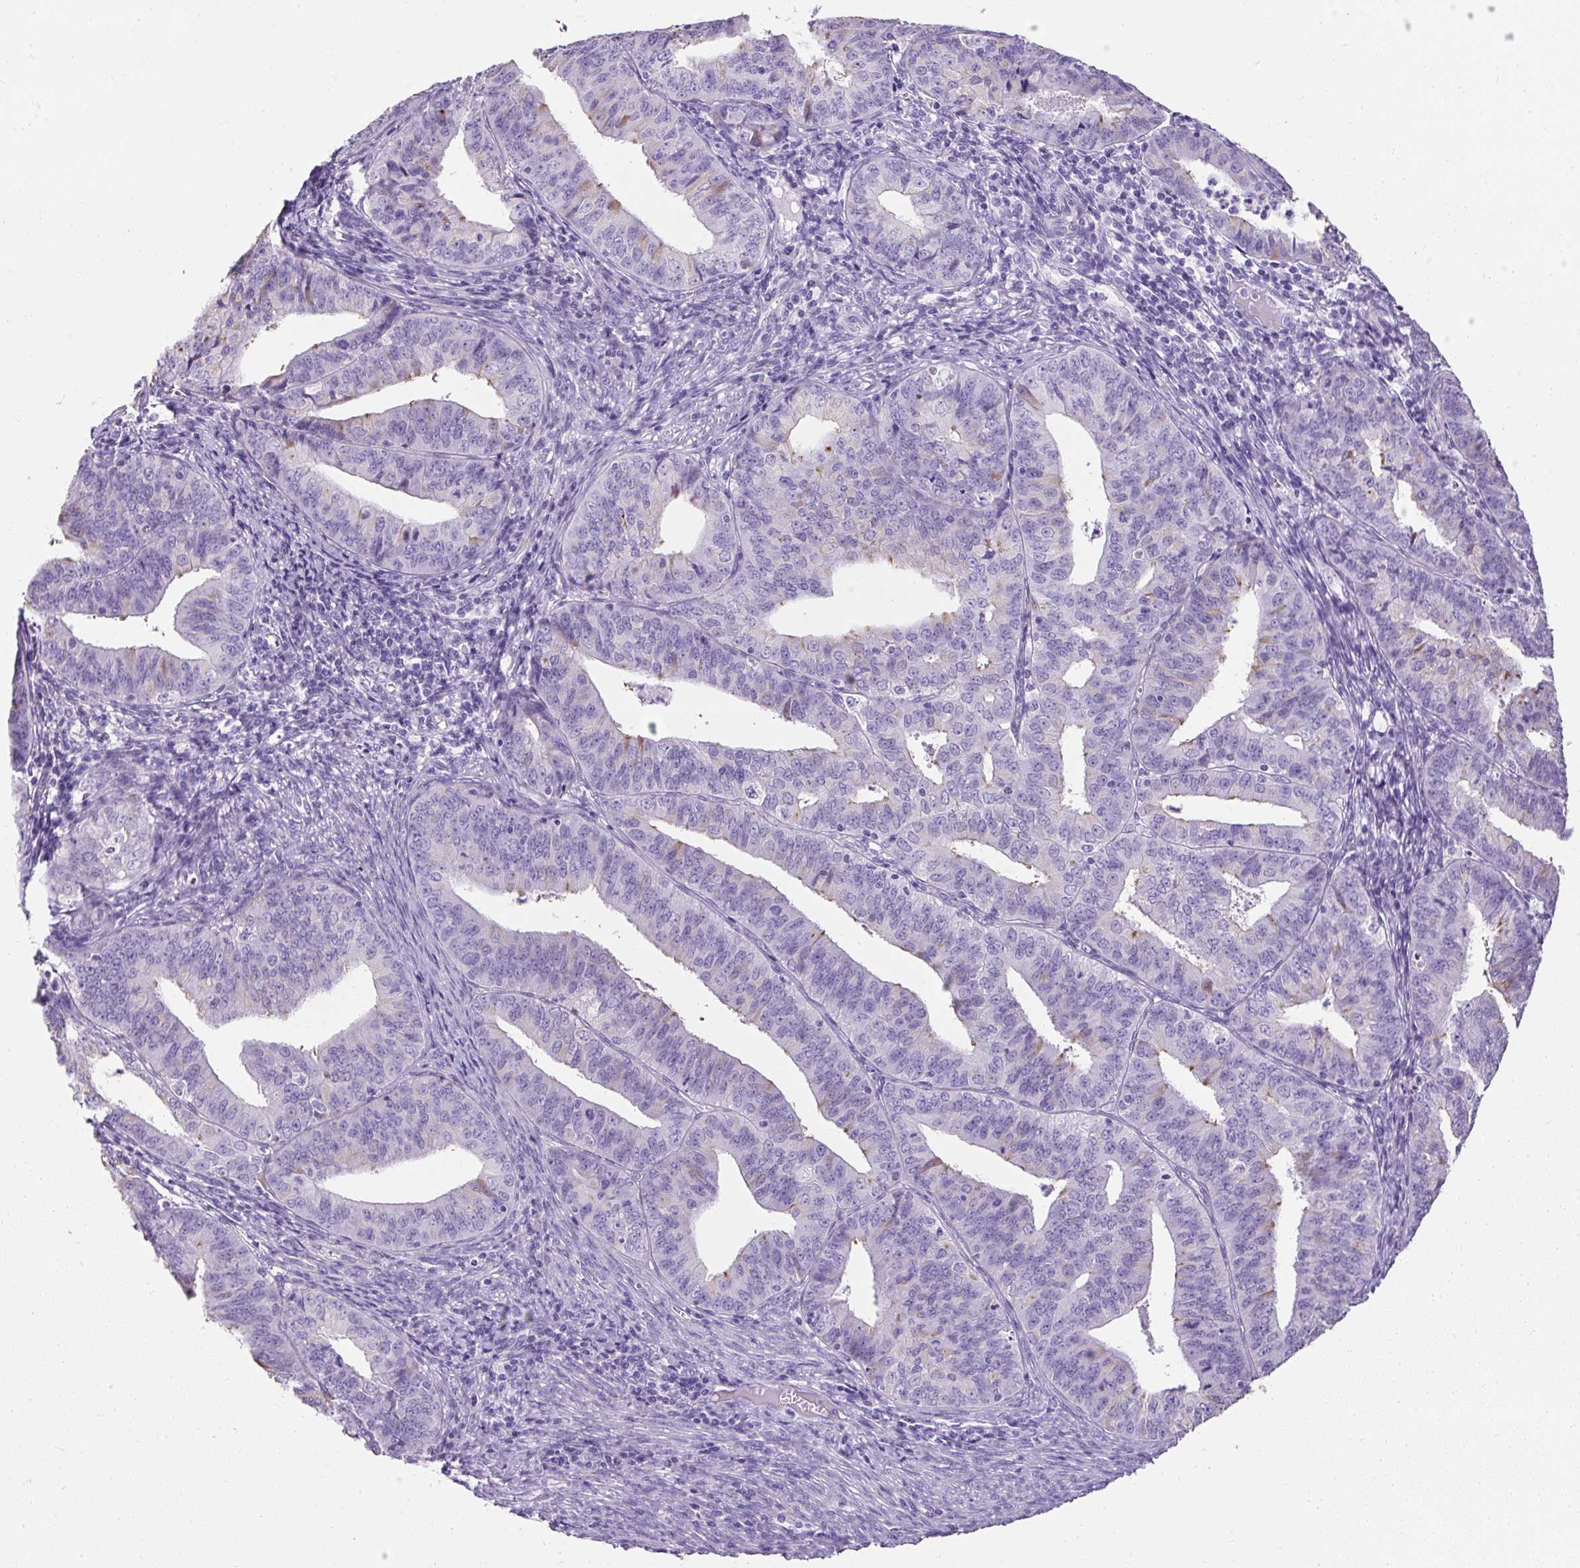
{"staining": {"intensity": "negative", "quantity": "none", "location": "none"}, "tissue": "endometrial cancer", "cell_type": "Tumor cells", "image_type": "cancer", "snomed": [{"axis": "morphology", "description": "Adenocarcinoma, NOS"}, {"axis": "topography", "description": "Endometrium"}], "caption": "A photomicrograph of human adenocarcinoma (endometrial) is negative for staining in tumor cells.", "gene": "C2CD4C", "patient": {"sex": "female", "age": 73}}